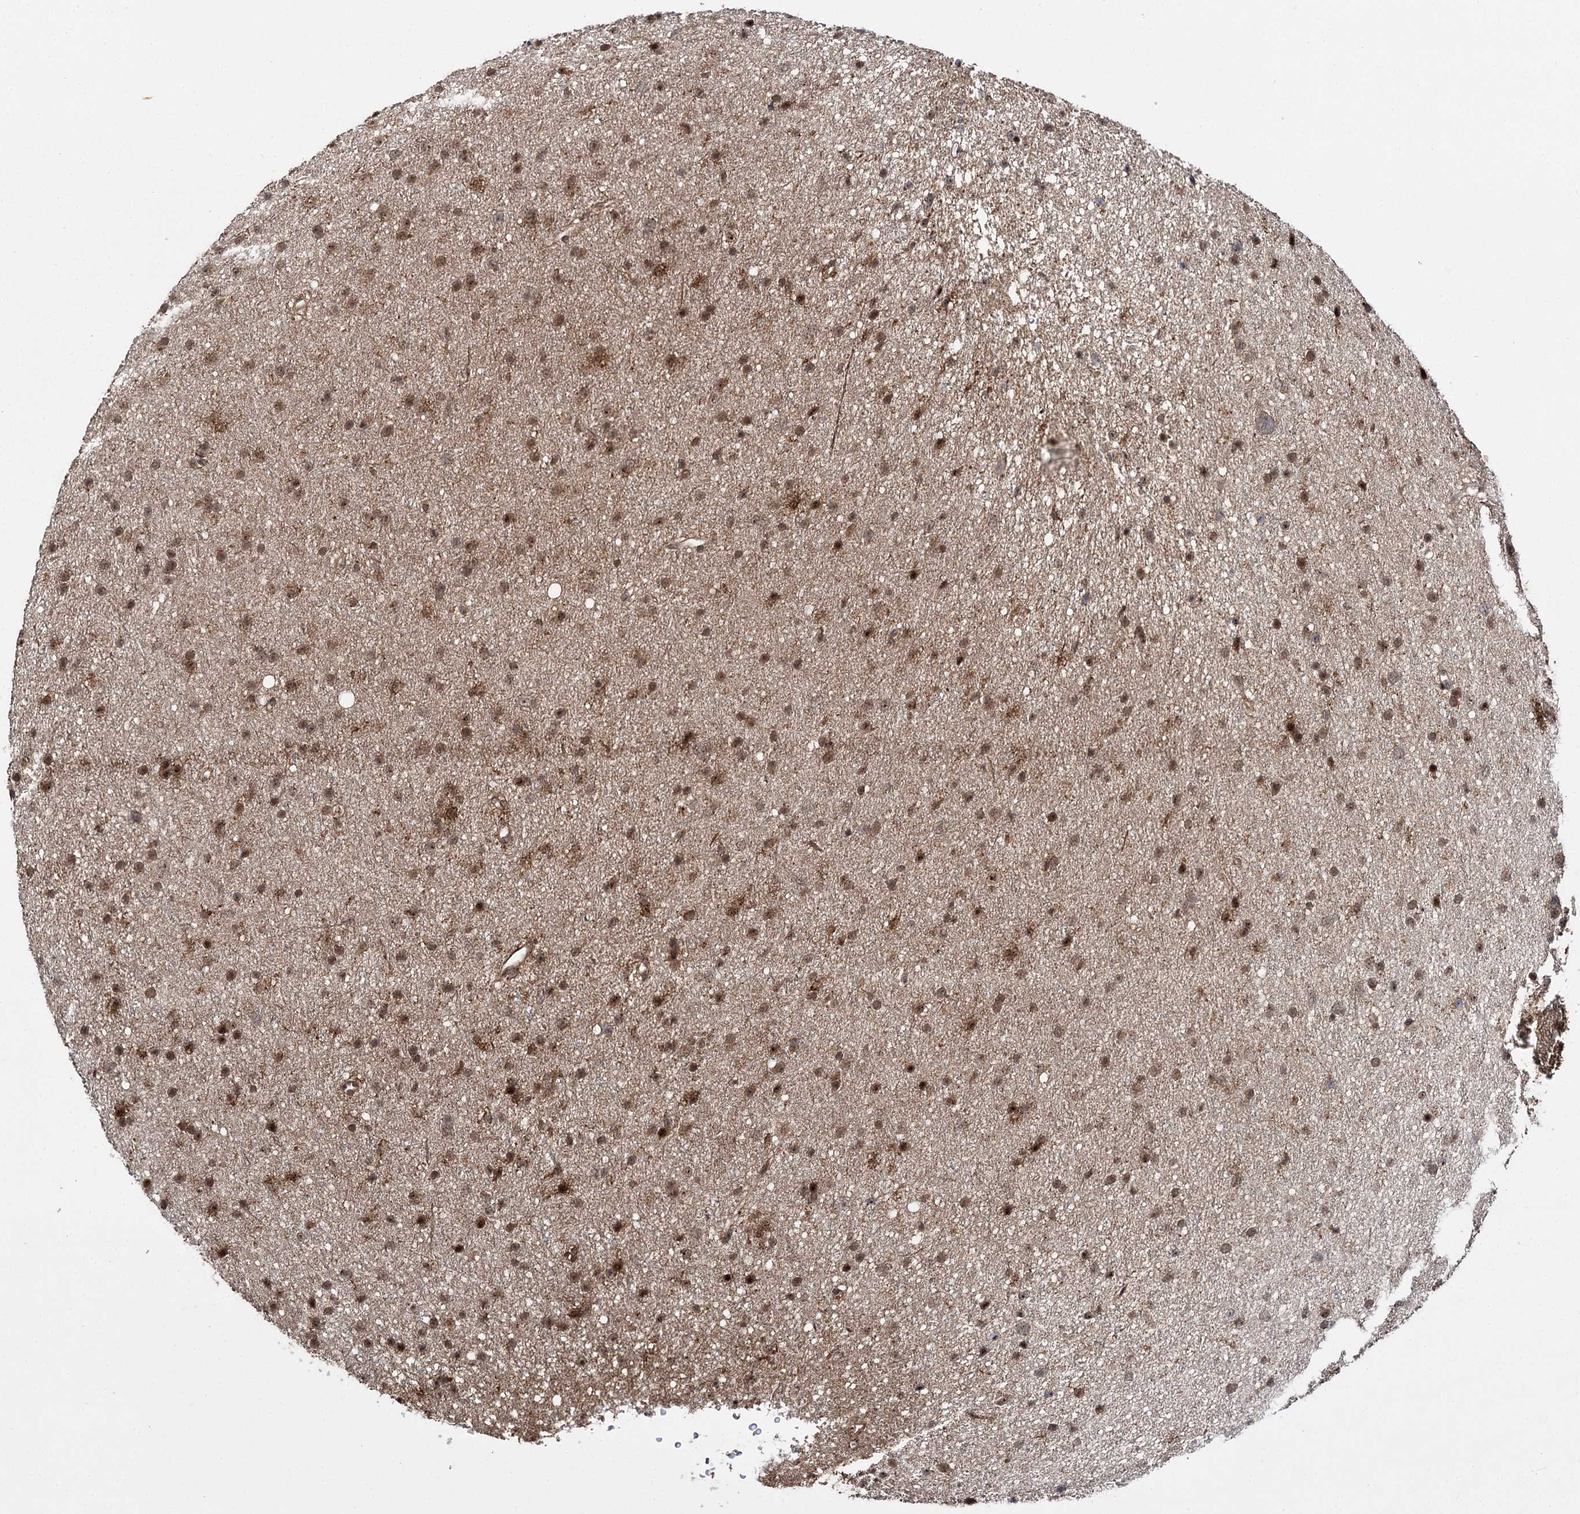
{"staining": {"intensity": "strong", "quantity": ">75%", "location": "nuclear"}, "tissue": "glioma", "cell_type": "Tumor cells", "image_type": "cancer", "snomed": [{"axis": "morphology", "description": "Glioma, malignant, Low grade"}, {"axis": "topography", "description": "Cerebral cortex"}], "caption": "IHC of human glioma exhibits high levels of strong nuclear staining in approximately >75% of tumor cells.", "gene": "MKNK2", "patient": {"sex": "female", "age": 39}}